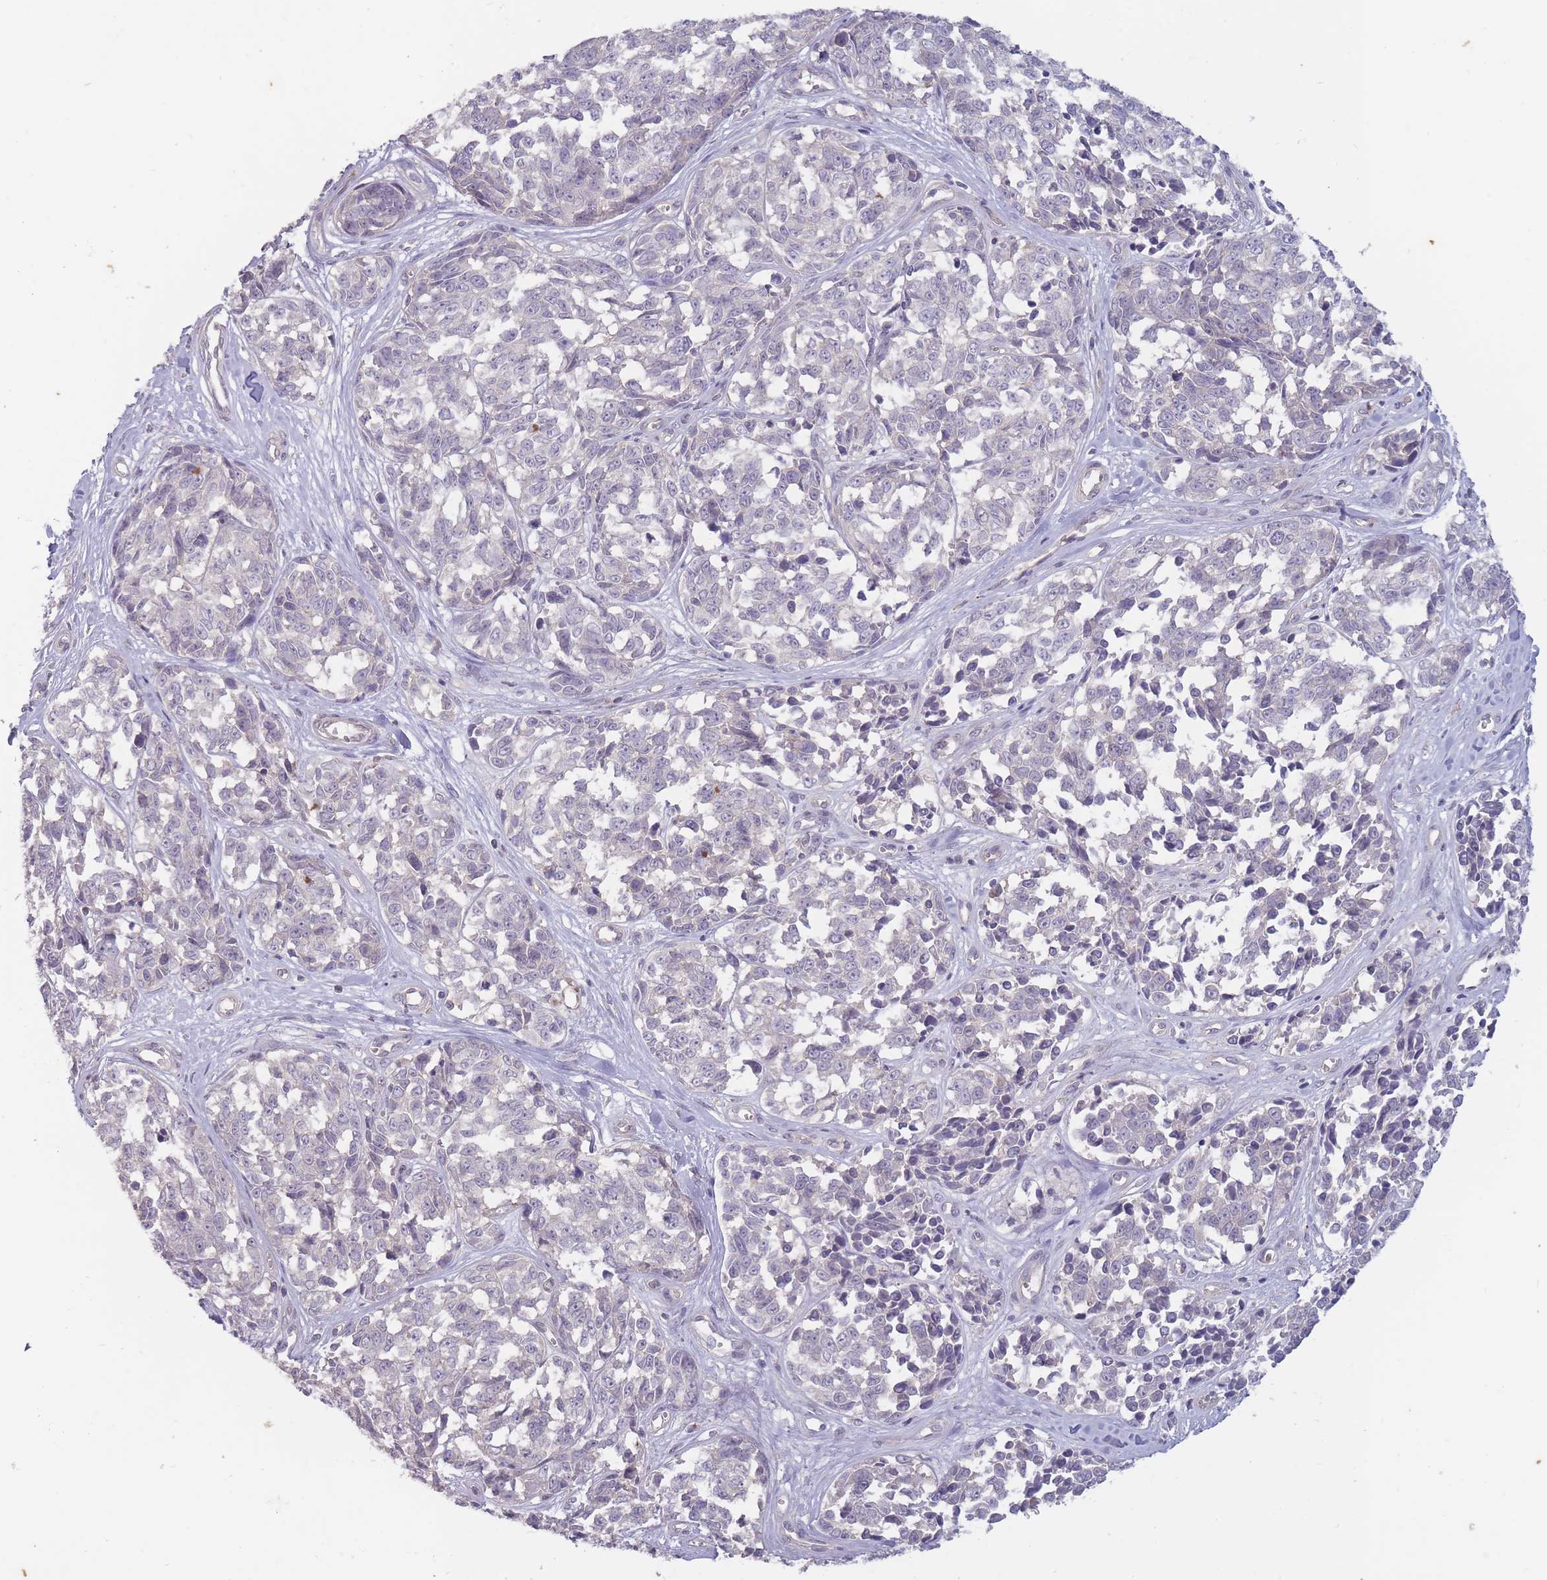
{"staining": {"intensity": "negative", "quantity": "none", "location": "none"}, "tissue": "melanoma", "cell_type": "Tumor cells", "image_type": "cancer", "snomed": [{"axis": "morphology", "description": "Normal tissue, NOS"}, {"axis": "morphology", "description": "Malignant melanoma, NOS"}, {"axis": "topography", "description": "Skin"}], "caption": "There is no significant staining in tumor cells of malignant melanoma.", "gene": "TET3", "patient": {"sex": "female", "age": 64}}